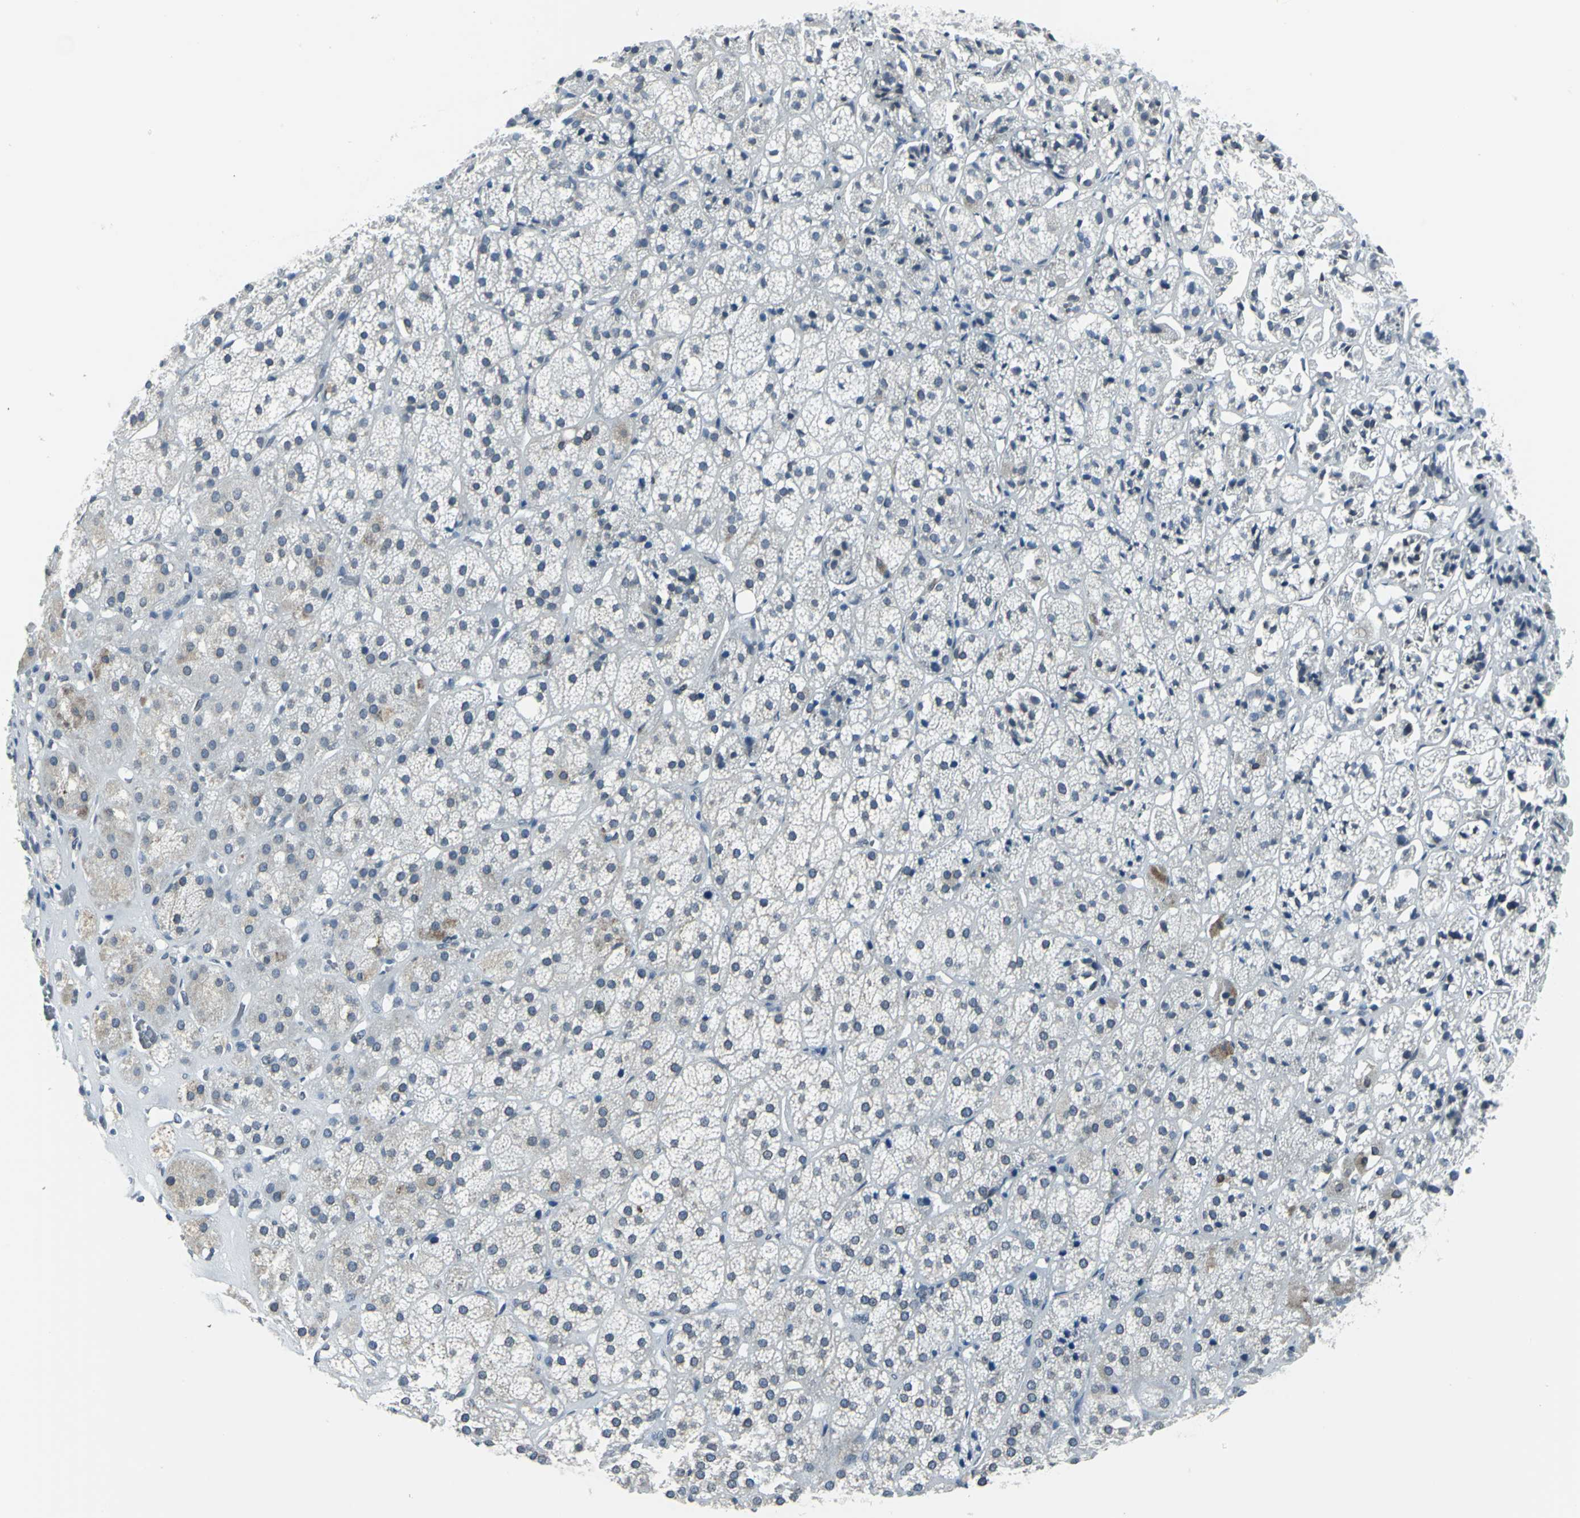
{"staining": {"intensity": "moderate", "quantity": "25%-75%", "location": "cytoplasmic/membranous,nuclear"}, "tissue": "adrenal gland", "cell_type": "Glandular cells", "image_type": "normal", "snomed": [{"axis": "morphology", "description": "Normal tissue, NOS"}, {"axis": "topography", "description": "Adrenal gland"}], "caption": "Adrenal gland was stained to show a protein in brown. There is medium levels of moderate cytoplasmic/membranous,nuclear positivity in approximately 25%-75% of glandular cells. (DAB IHC, brown staining for protein, blue staining for nuclei).", "gene": "SNUPN", "patient": {"sex": "female", "age": 71}}